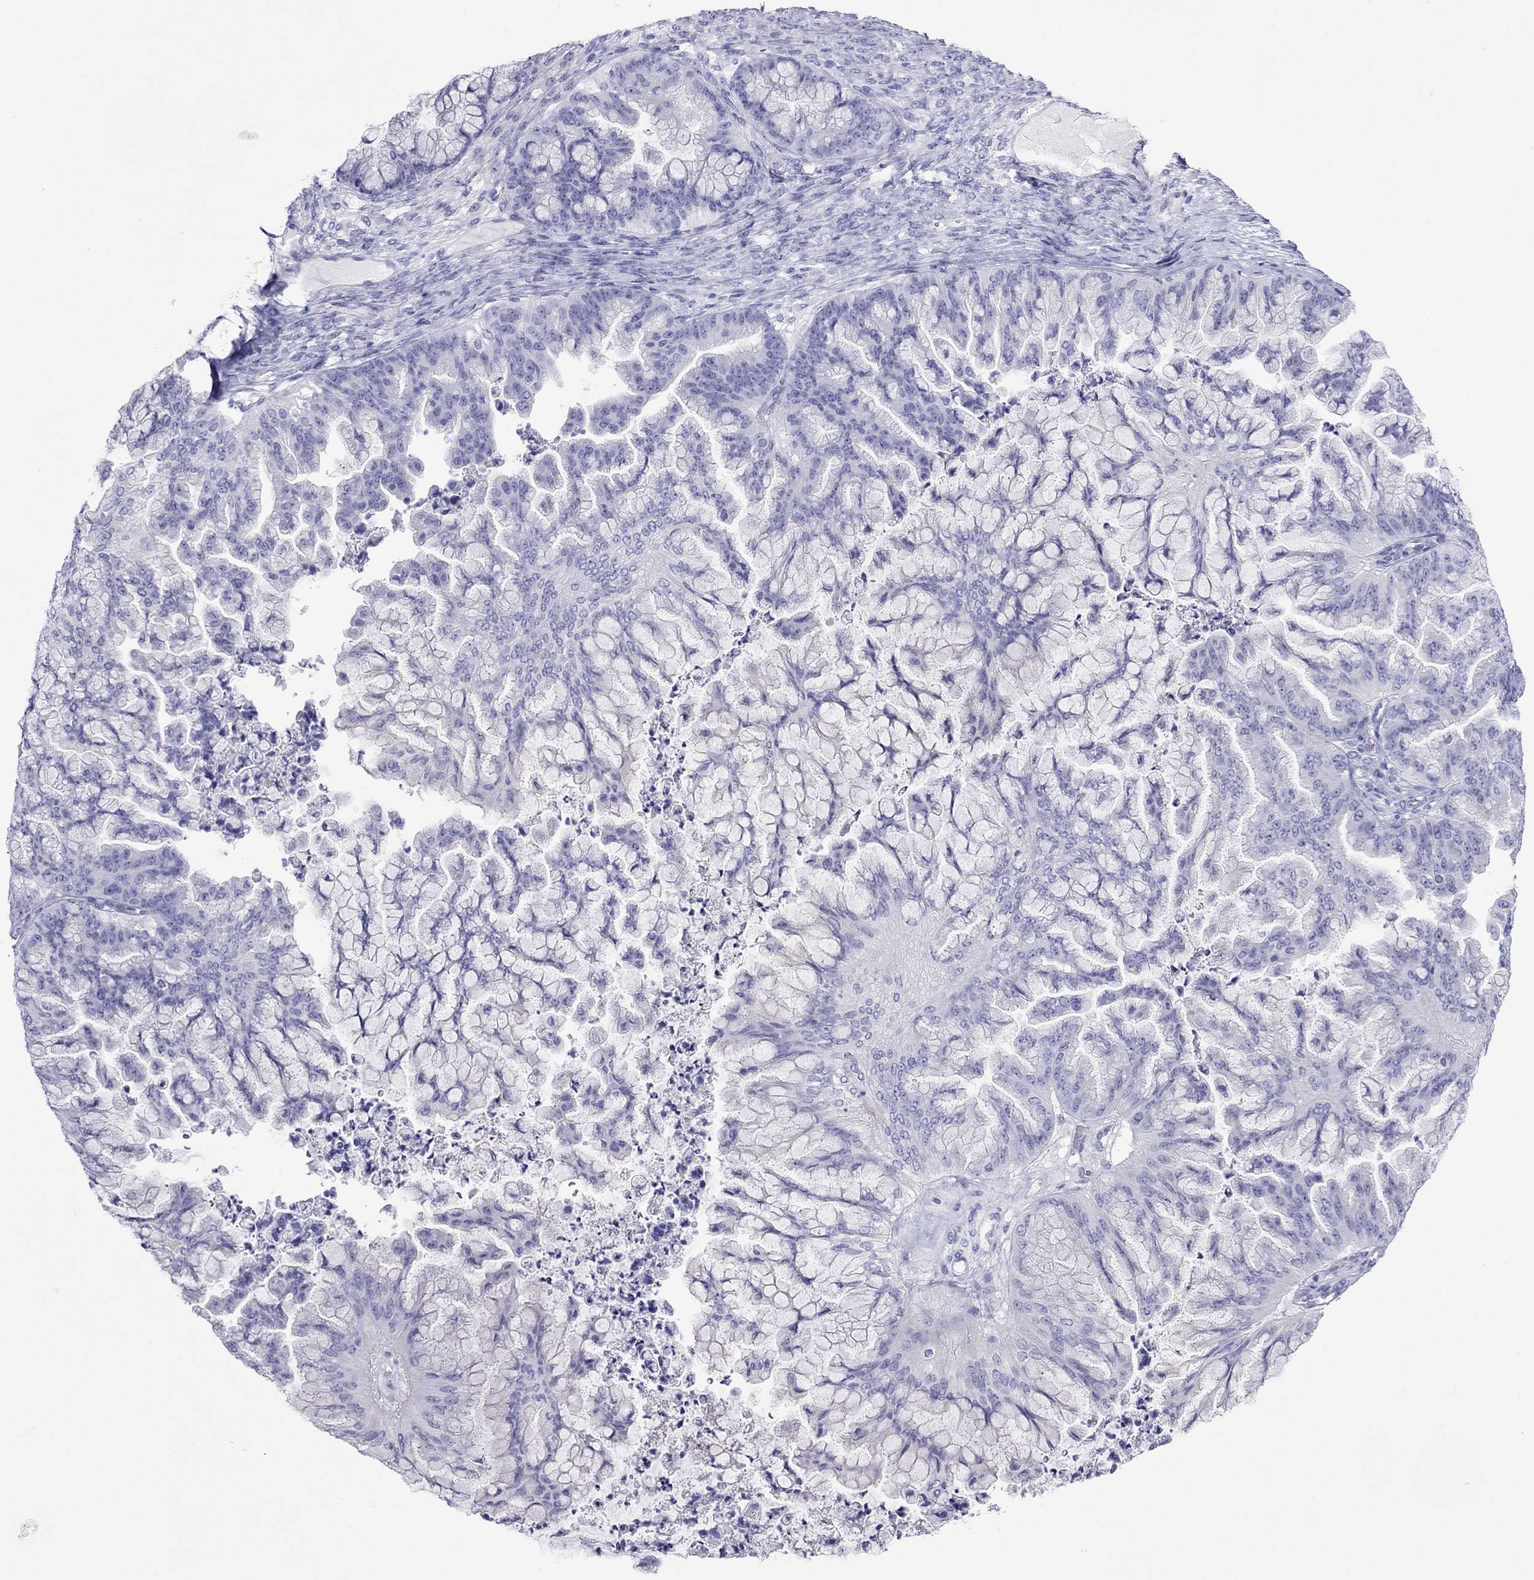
{"staining": {"intensity": "negative", "quantity": "none", "location": "none"}, "tissue": "ovarian cancer", "cell_type": "Tumor cells", "image_type": "cancer", "snomed": [{"axis": "morphology", "description": "Cystadenocarcinoma, mucinous, NOS"}, {"axis": "topography", "description": "Ovary"}], "caption": "IHC image of neoplastic tissue: ovarian cancer stained with DAB shows no significant protein positivity in tumor cells.", "gene": "PCDHA6", "patient": {"sex": "female", "age": 67}}